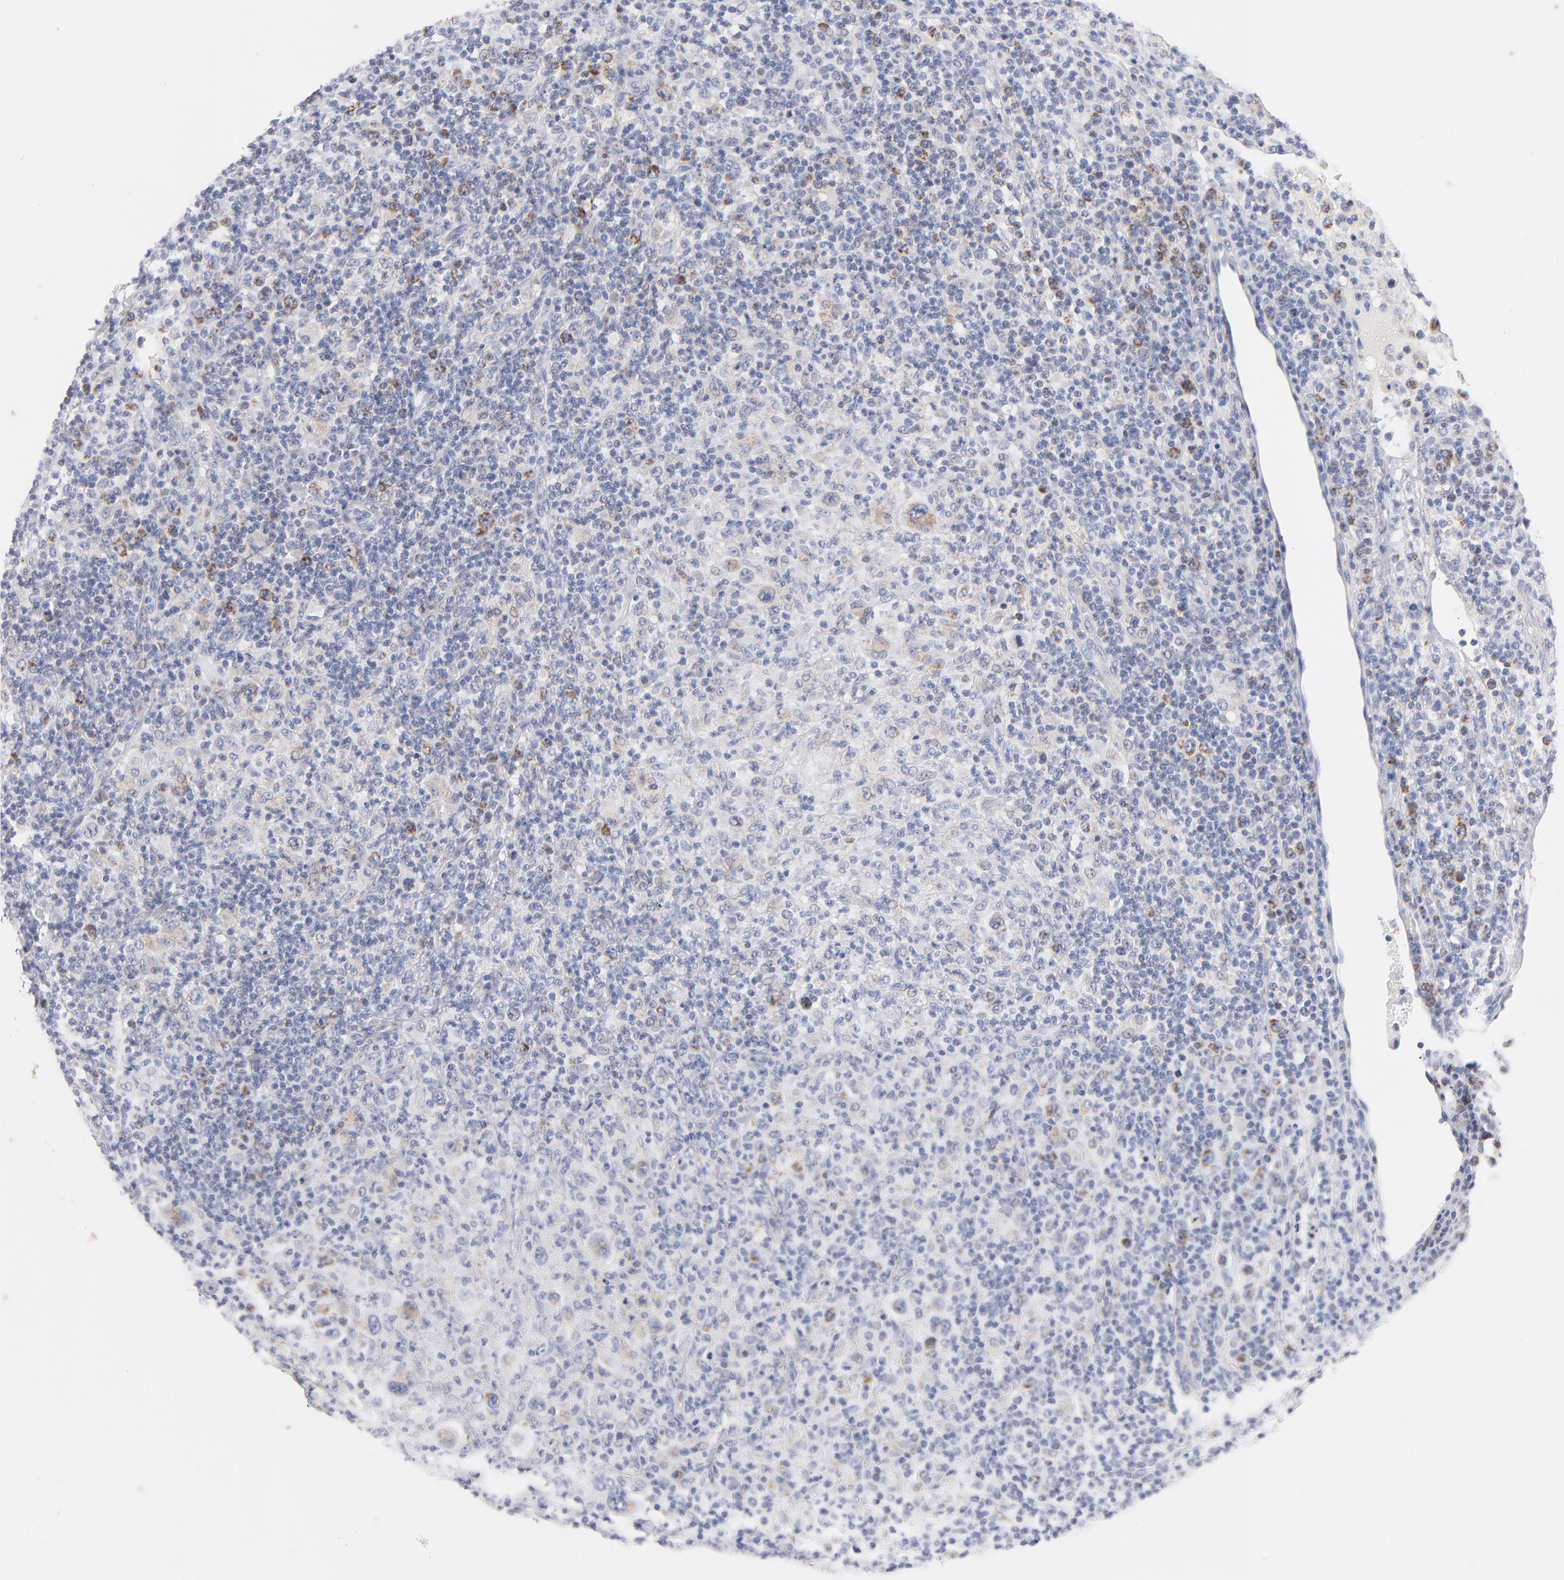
{"staining": {"intensity": "moderate", "quantity": "25%-75%", "location": "cytoplasmic/membranous"}, "tissue": "lymphoma", "cell_type": "Tumor cells", "image_type": "cancer", "snomed": [{"axis": "morphology", "description": "Hodgkin's disease, NOS"}, {"axis": "topography", "description": "Lymph node"}], "caption": "Tumor cells show medium levels of moderate cytoplasmic/membranous positivity in approximately 25%-75% of cells in human Hodgkin's disease.", "gene": "DLAT", "patient": {"sex": "male", "age": 65}}